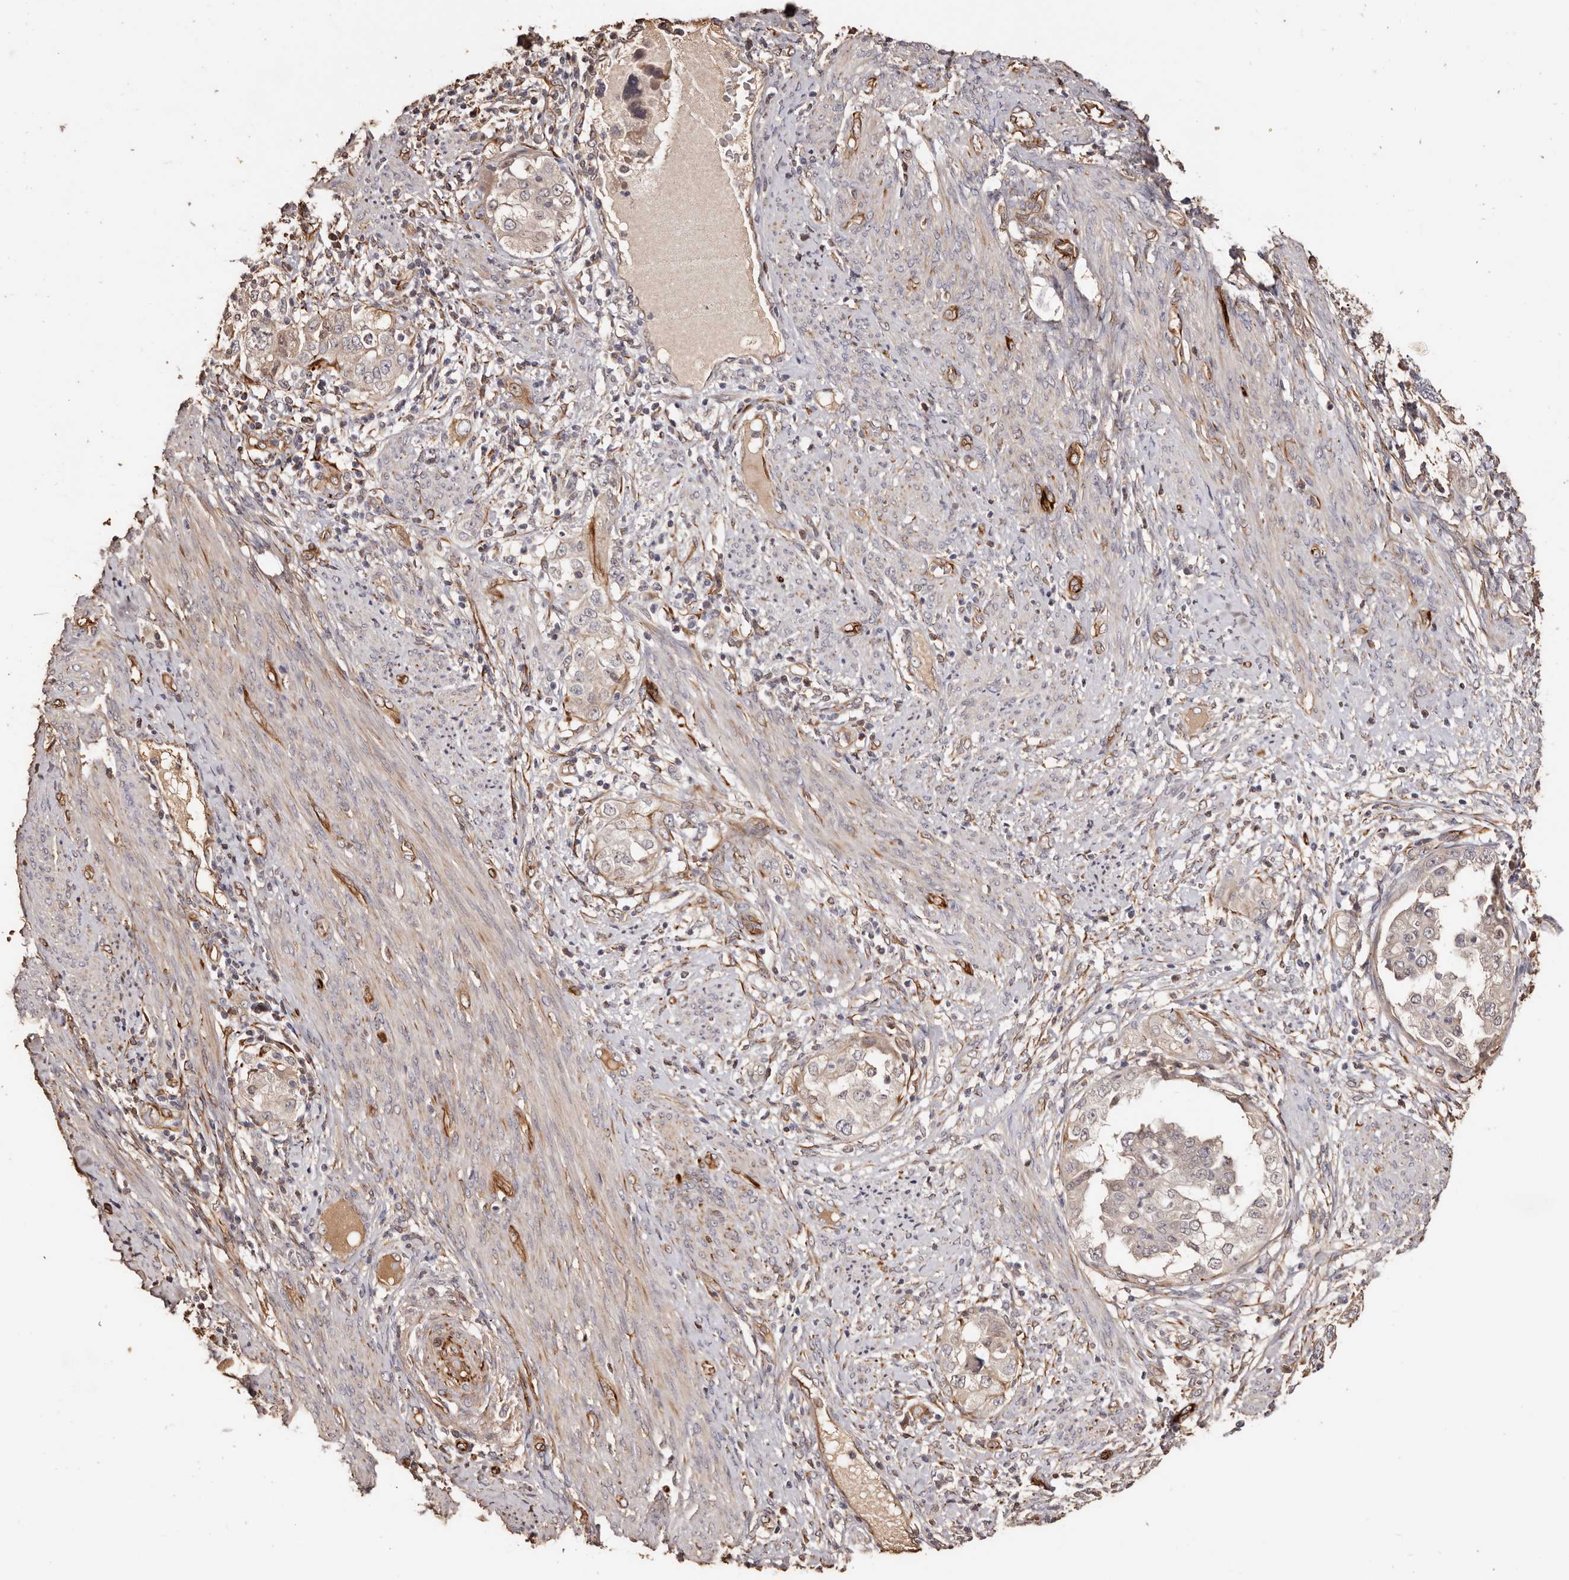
{"staining": {"intensity": "strong", "quantity": "<25%", "location": "cytoplasmic/membranous"}, "tissue": "endometrial cancer", "cell_type": "Tumor cells", "image_type": "cancer", "snomed": [{"axis": "morphology", "description": "Adenocarcinoma, NOS"}, {"axis": "topography", "description": "Endometrium"}], "caption": "Immunohistochemistry (DAB) staining of endometrial adenocarcinoma demonstrates strong cytoplasmic/membranous protein positivity in approximately <25% of tumor cells.", "gene": "ZNF557", "patient": {"sex": "female", "age": 85}}